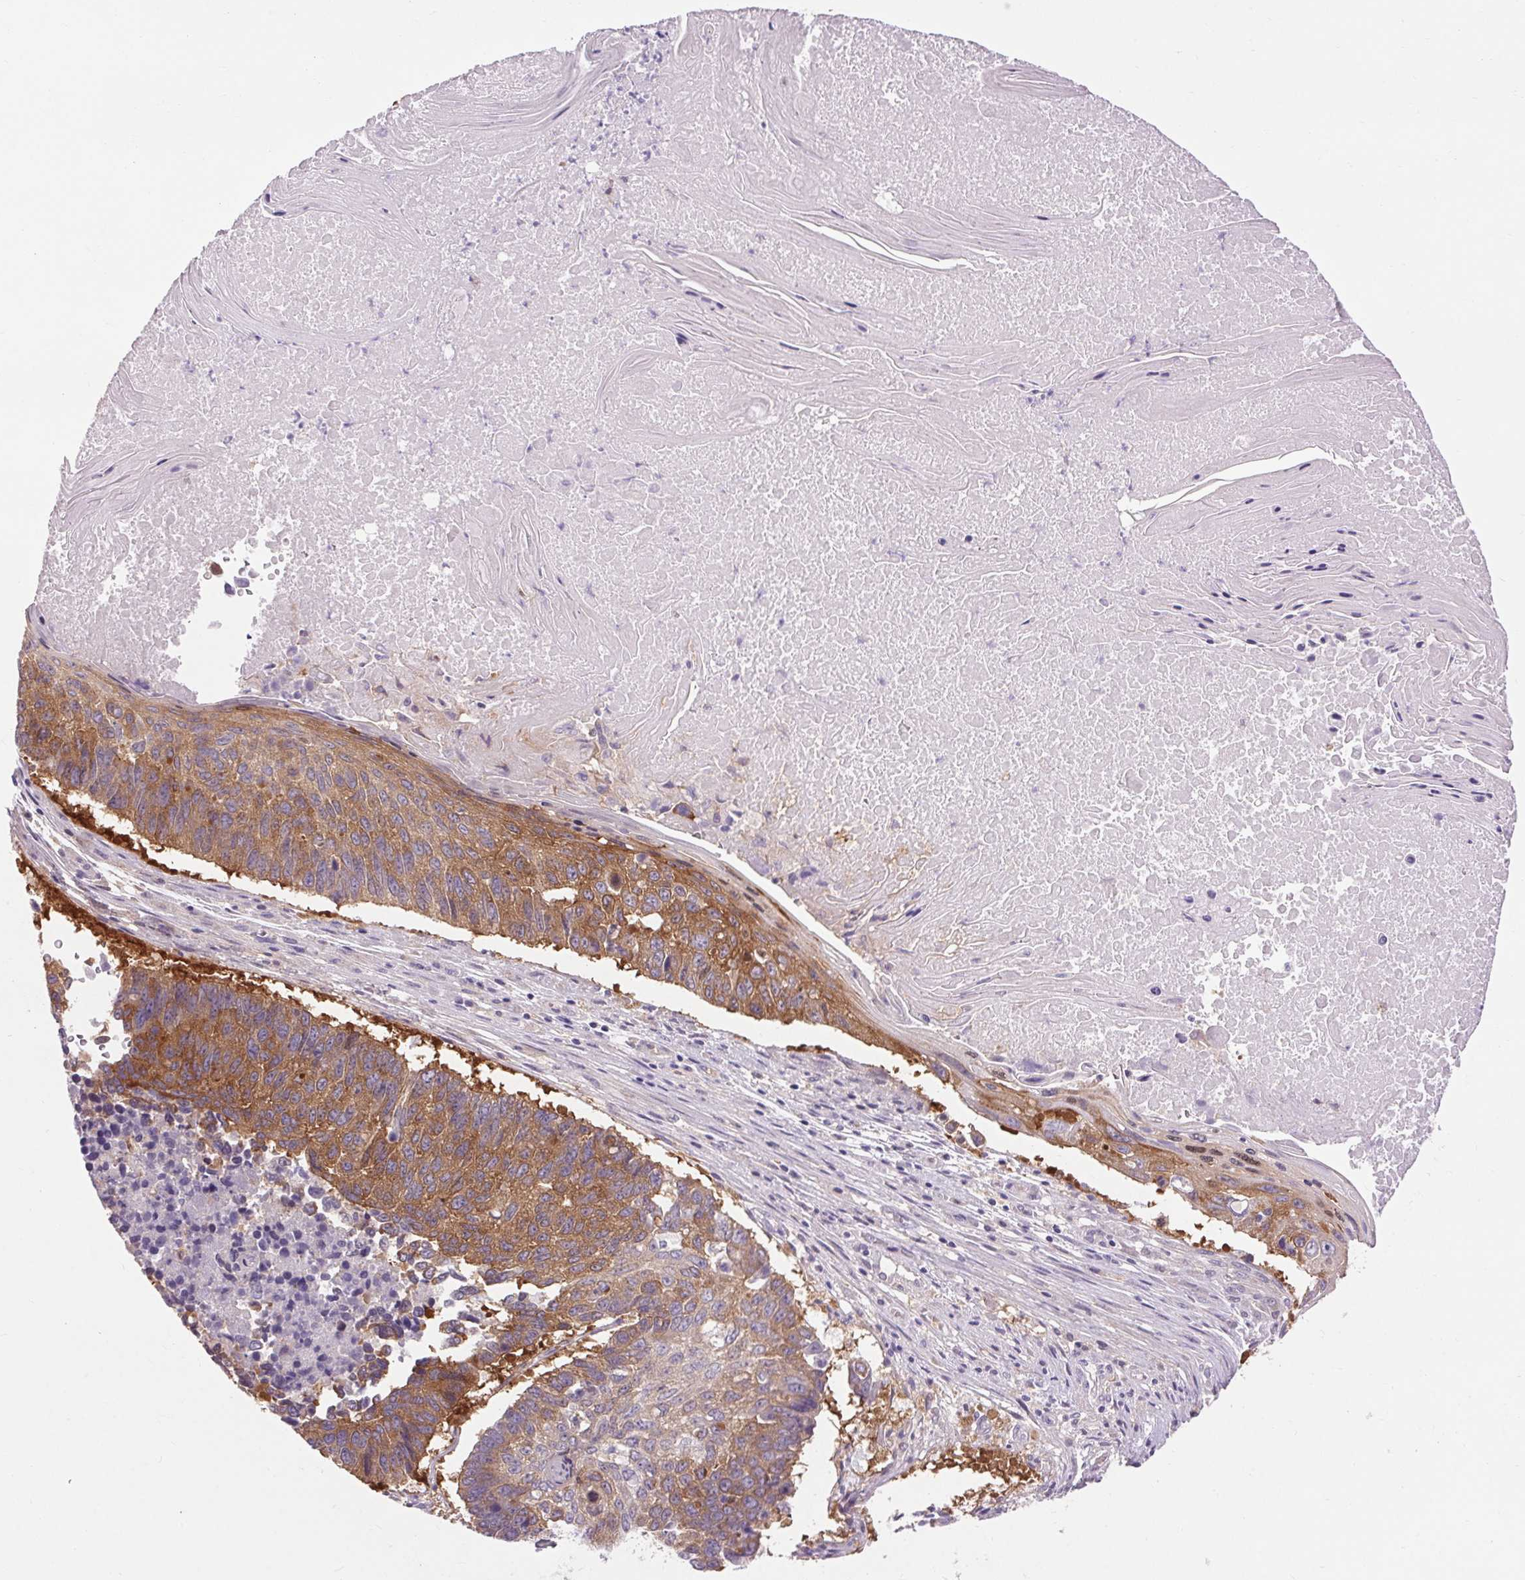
{"staining": {"intensity": "moderate", "quantity": ">75%", "location": "cytoplasmic/membranous"}, "tissue": "lung cancer", "cell_type": "Tumor cells", "image_type": "cancer", "snomed": [{"axis": "morphology", "description": "Squamous cell carcinoma, NOS"}, {"axis": "topography", "description": "Lung"}], "caption": "Protein expression analysis of human lung cancer reveals moderate cytoplasmic/membranous expression in approximately >75% of tumor cells. Using DAB (brown) and hematoxylin (blue) stains, captured at high magnification using brightfield microscopy.", "gene": "SOWAHC", "patient": {"sex": "male", "age": 73}}